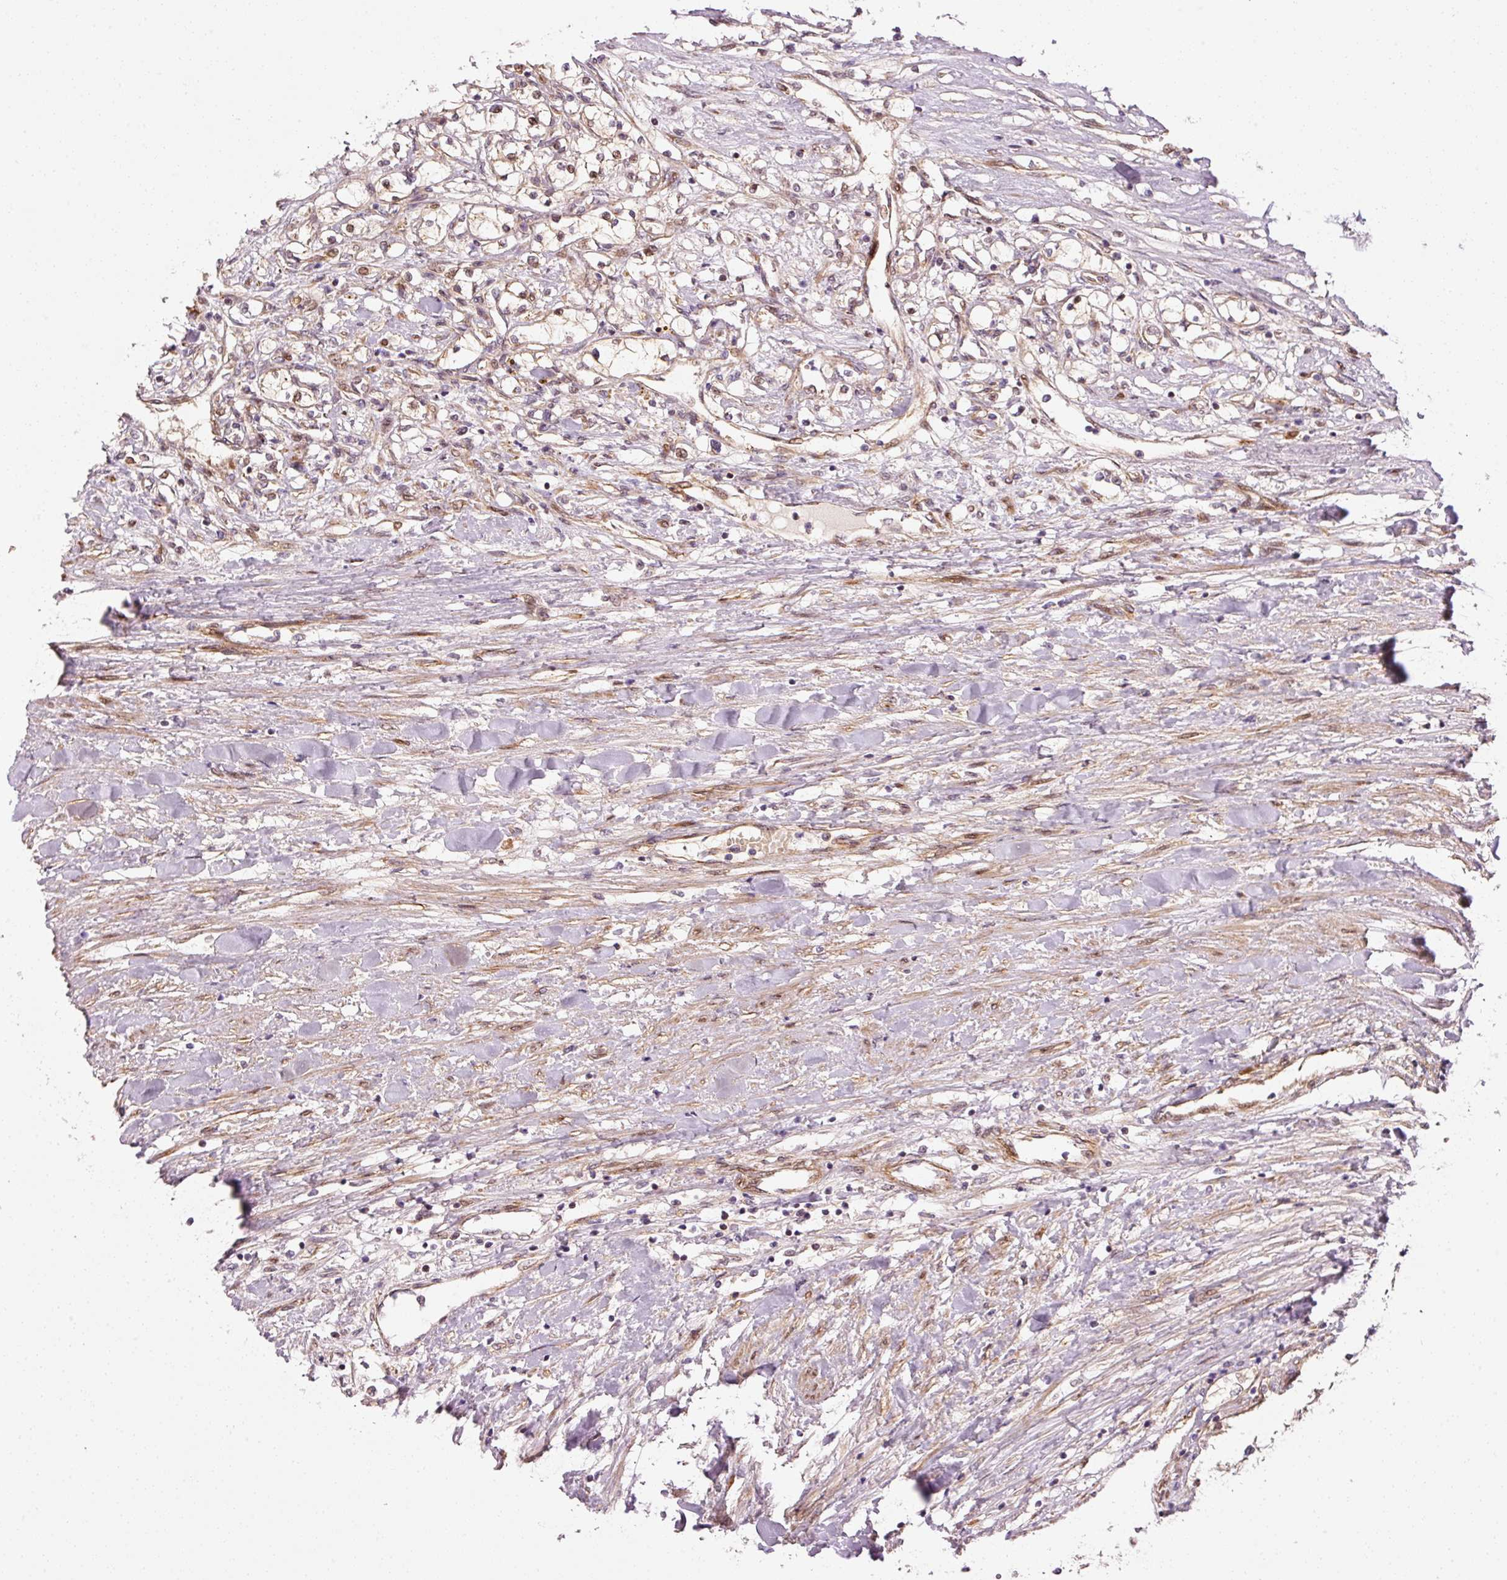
{"staining": {"intensity": "negative", "quantity": "none", "location": "none"}, "tissue": "renal cancer", "cell_type": "Tumor cells", "image_type": "cancer", "snomed": [{"axis": "morphology", "description": "Adenocarcinoma, NOS"}, {"axis": "topography", "description": "Kidney"}], "caption": "Immunohistochemistry image of human adenocarcinoma (renal) stained for a protein (brown), which displays no staining in tumor cells.", "gene": "PPP1R14B", "patient": {"sex": "male", "age": 68}}